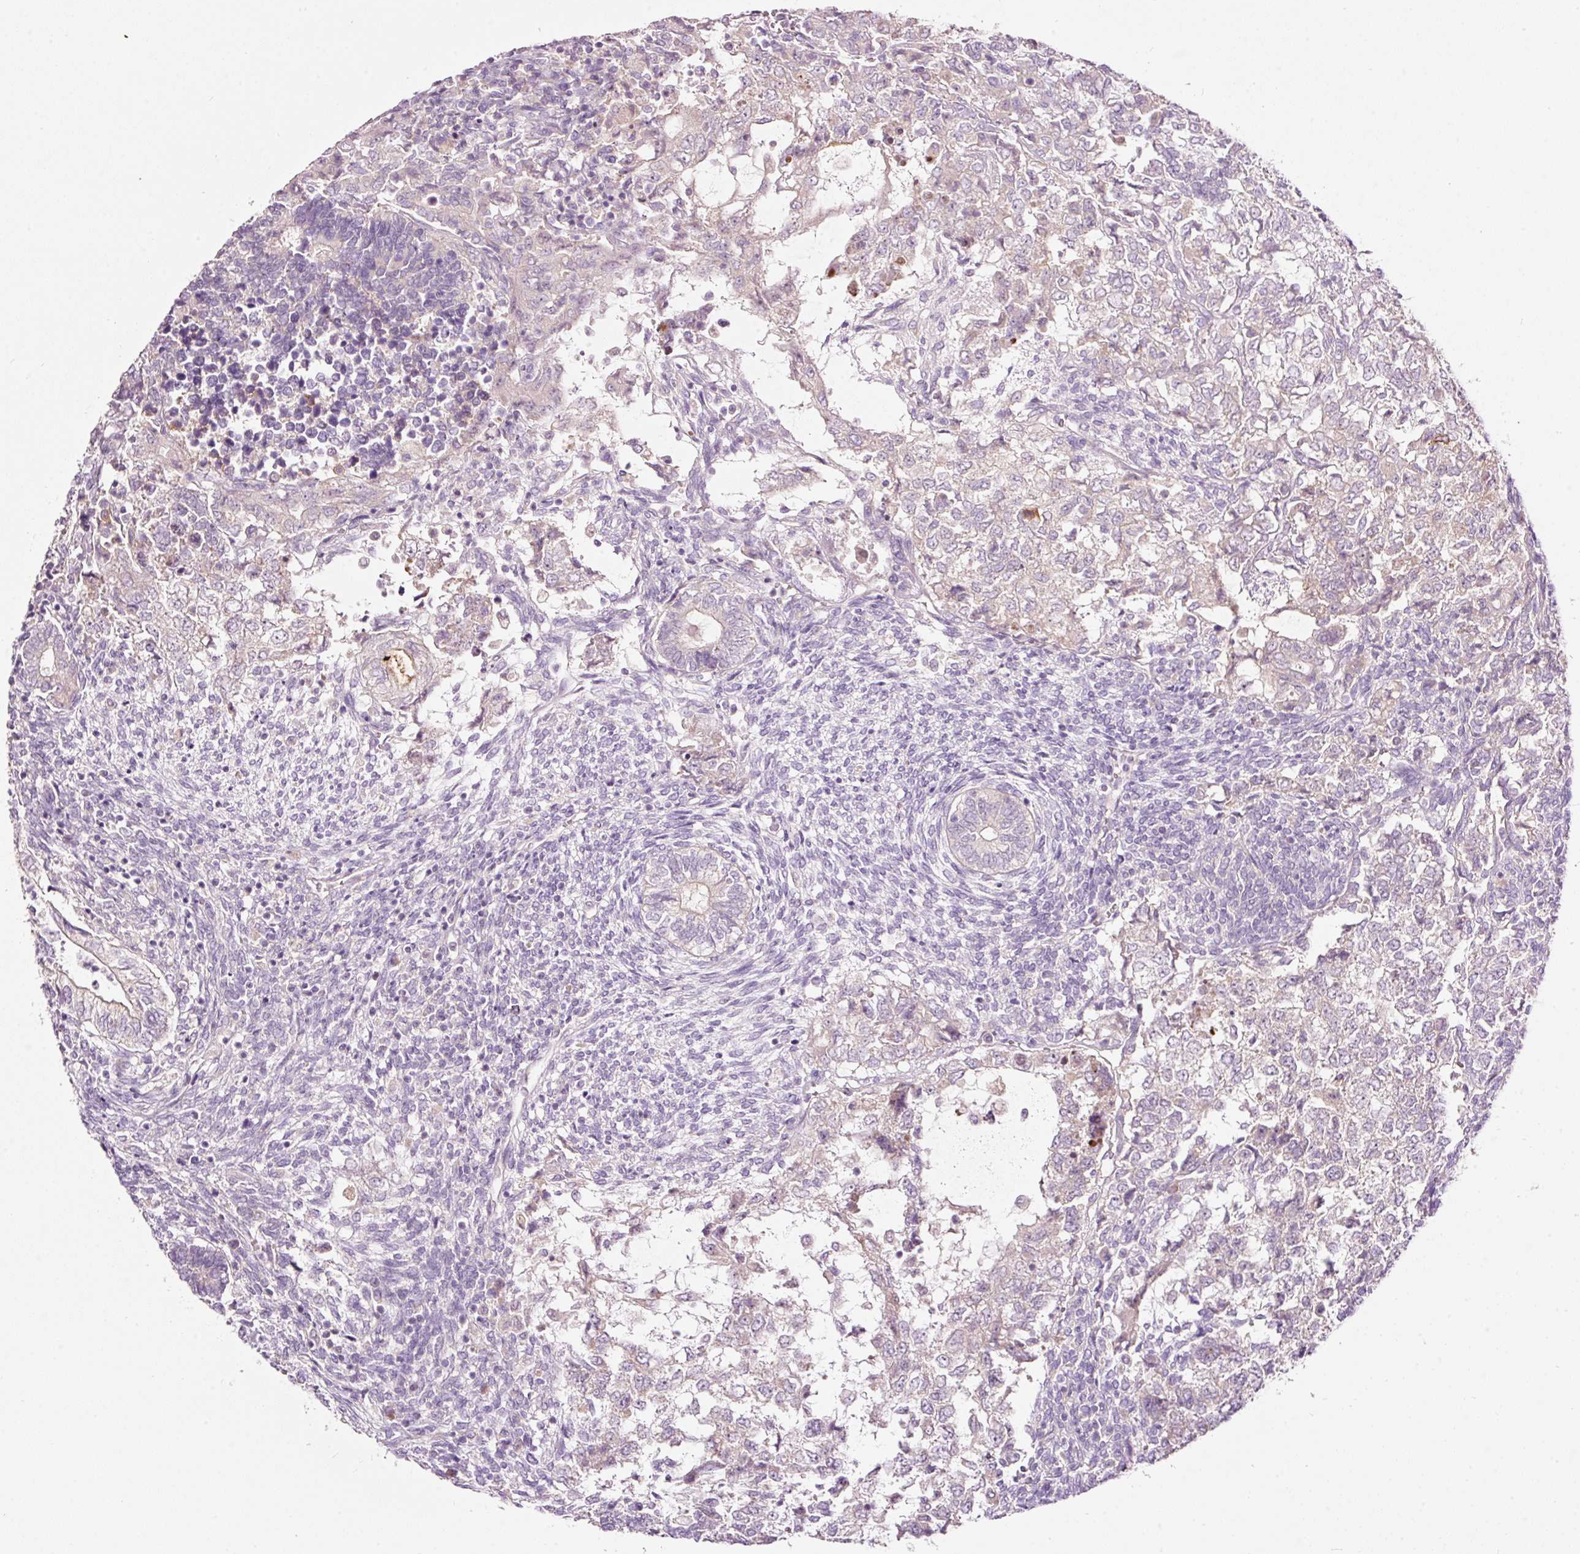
{"staining": {"intensity": "weak", "quantity": "<25%", "location": "cytoplasmic/membranous"}, "tissue": "testis cancer", "cell_type": "Tumor cells", "image_type": "cancer", "snomed": [{"axis": "morphology", "description": "Carcinoma, Embryonal, NOS"}, {"axis": "topography", "description": "Testis"}], "caption": "Immunohistochemical staining of human testis cancer reveals no significant positivity in tumor cells.", "gene": "RSPO2", "patient": {"sex": "male", "age": 23}}